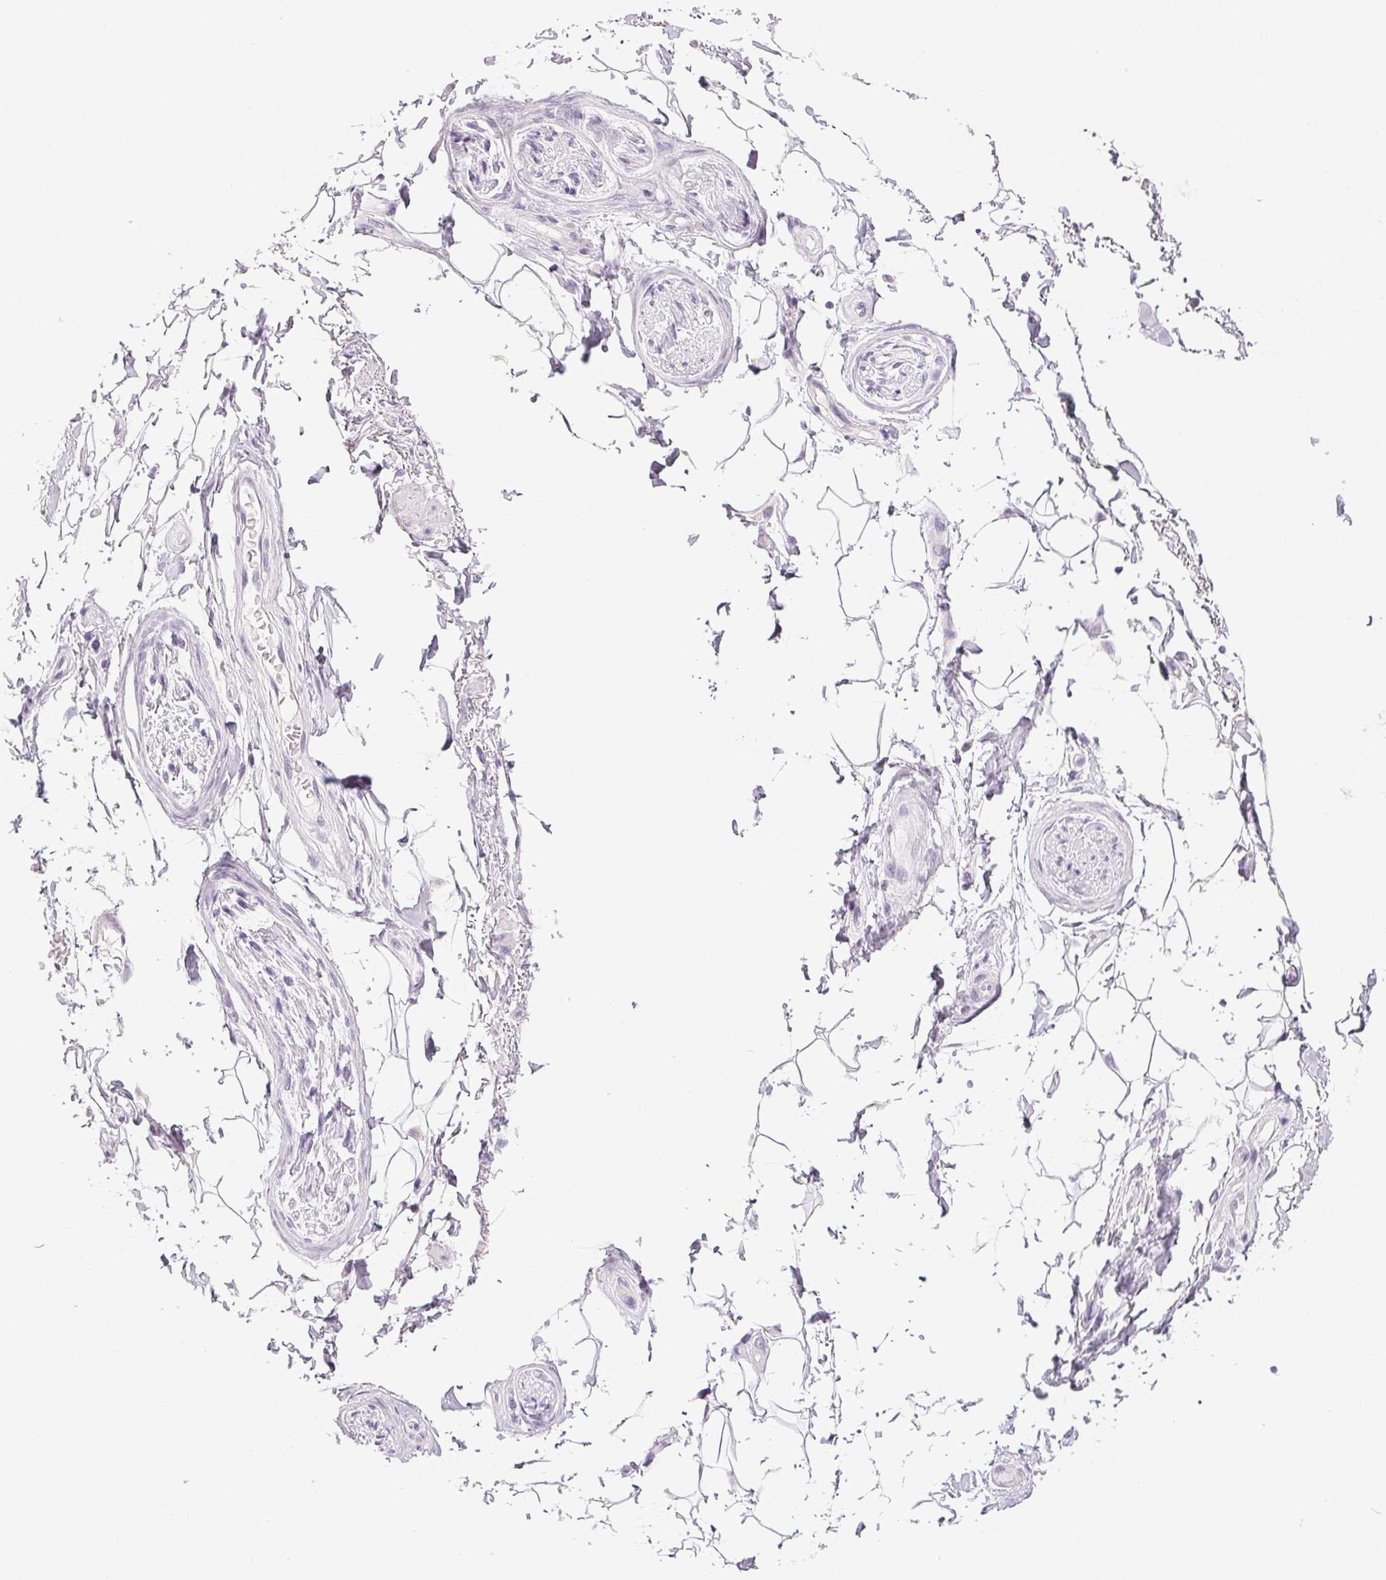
{"staining": {"intensity": "negative", "quantity": "none", "location": "none"}, "tissue": "adipose tissue", "cell_type": "Adipocytes", "image_type": "normal", "snomed": [{"axis": "morphology", "description": "Normal tissue, NOS"}, {"axis": "topography", "description": "Anal"}, {"axis": "topography", "description": "Peripheral nerve tissue"}], "caption": "High power microscopy micrograph of an immunohistochemistry photomicrograph of benign adipose tissue, revealing no significant staining in adipocytes.", "gene": "COL7A1", "patient": {"sex": "male", "age": 51}}